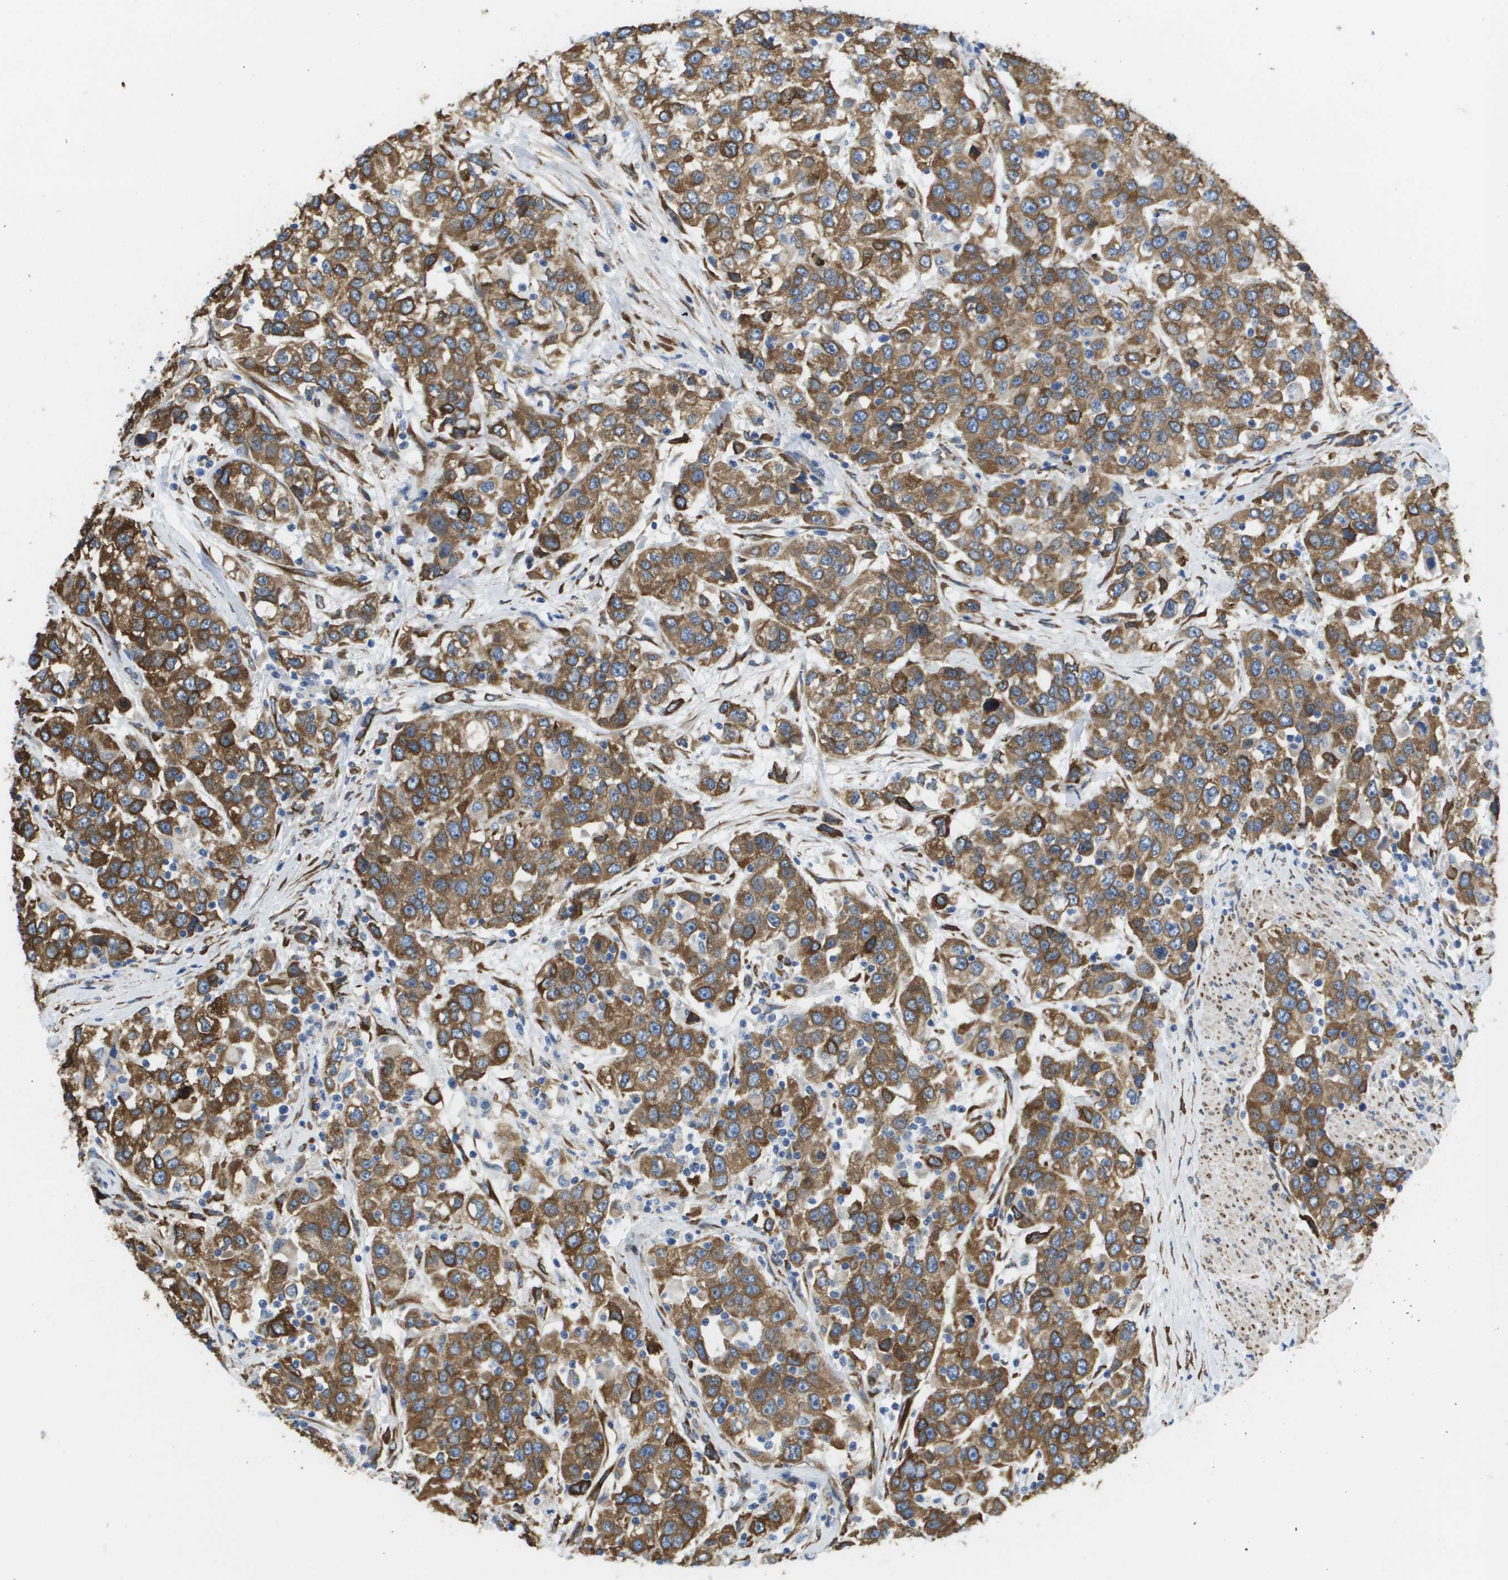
{"staining": {"intensity": "moderate", "quantity": ">75%", "location": "cytoplasmic/membranous"}, "tissue": "urothelial cancer", "cell_type": "Tumor cells", "image_type": "cancer", "snomed": [{"axis": "morphology", "description": "Urothelial carcinoma, High grade"}, {"axis": "topography", "description": "Urinary bladder"}], "caption": "Protein expression analysis of human urothelial carcinoma (high-grade) reveals moderate cytoplasmic/membranous expression in approximately >75% of tumor cells.", "gene": "ST3GAL2", "patient": {"sex": "female", "age": 80}}